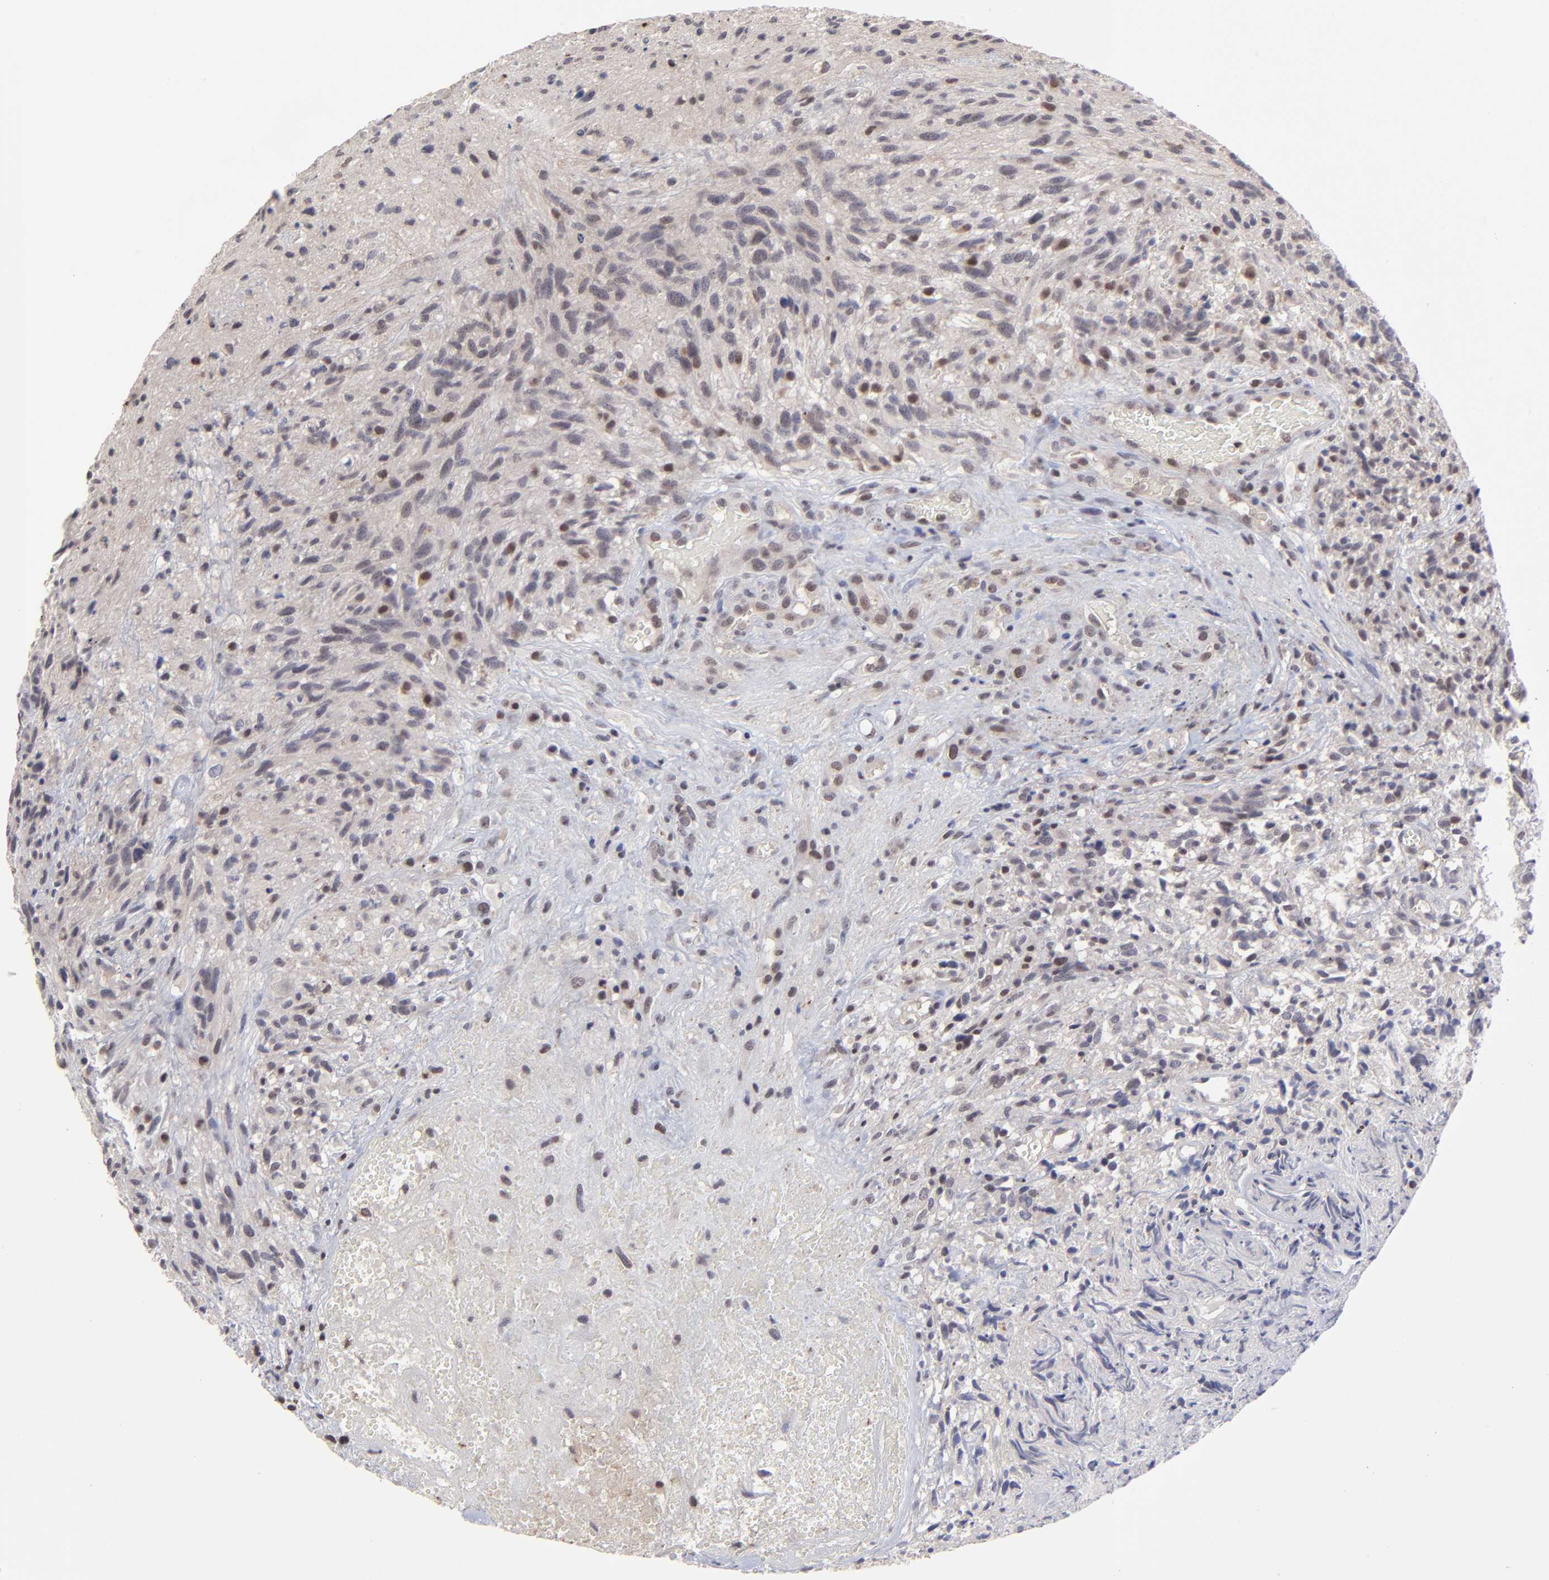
{"staining": {"intensity": "weak", "quantity": "<25%", "location": "cytoplasmic/membranous,nuclear"}, "tissue": "glioma", "cell_type": "Tumor cells", "image_type": "cancer", "snomed": [{"axis": "morphology", "description": "Normal tissue, NOS"}, {"axis": "morphology", "description": "Glioma, malignant, High grade"}, {"axis": "topography", "description": "Cerebral cortex"}], "caption": "Tumor cells show no significant expression in malignant high-grade glioma. (IHC, brightfield microscopy, high magnification).", "gene": "ZNF419", "patient": {"sex": "male", "age": 75}}